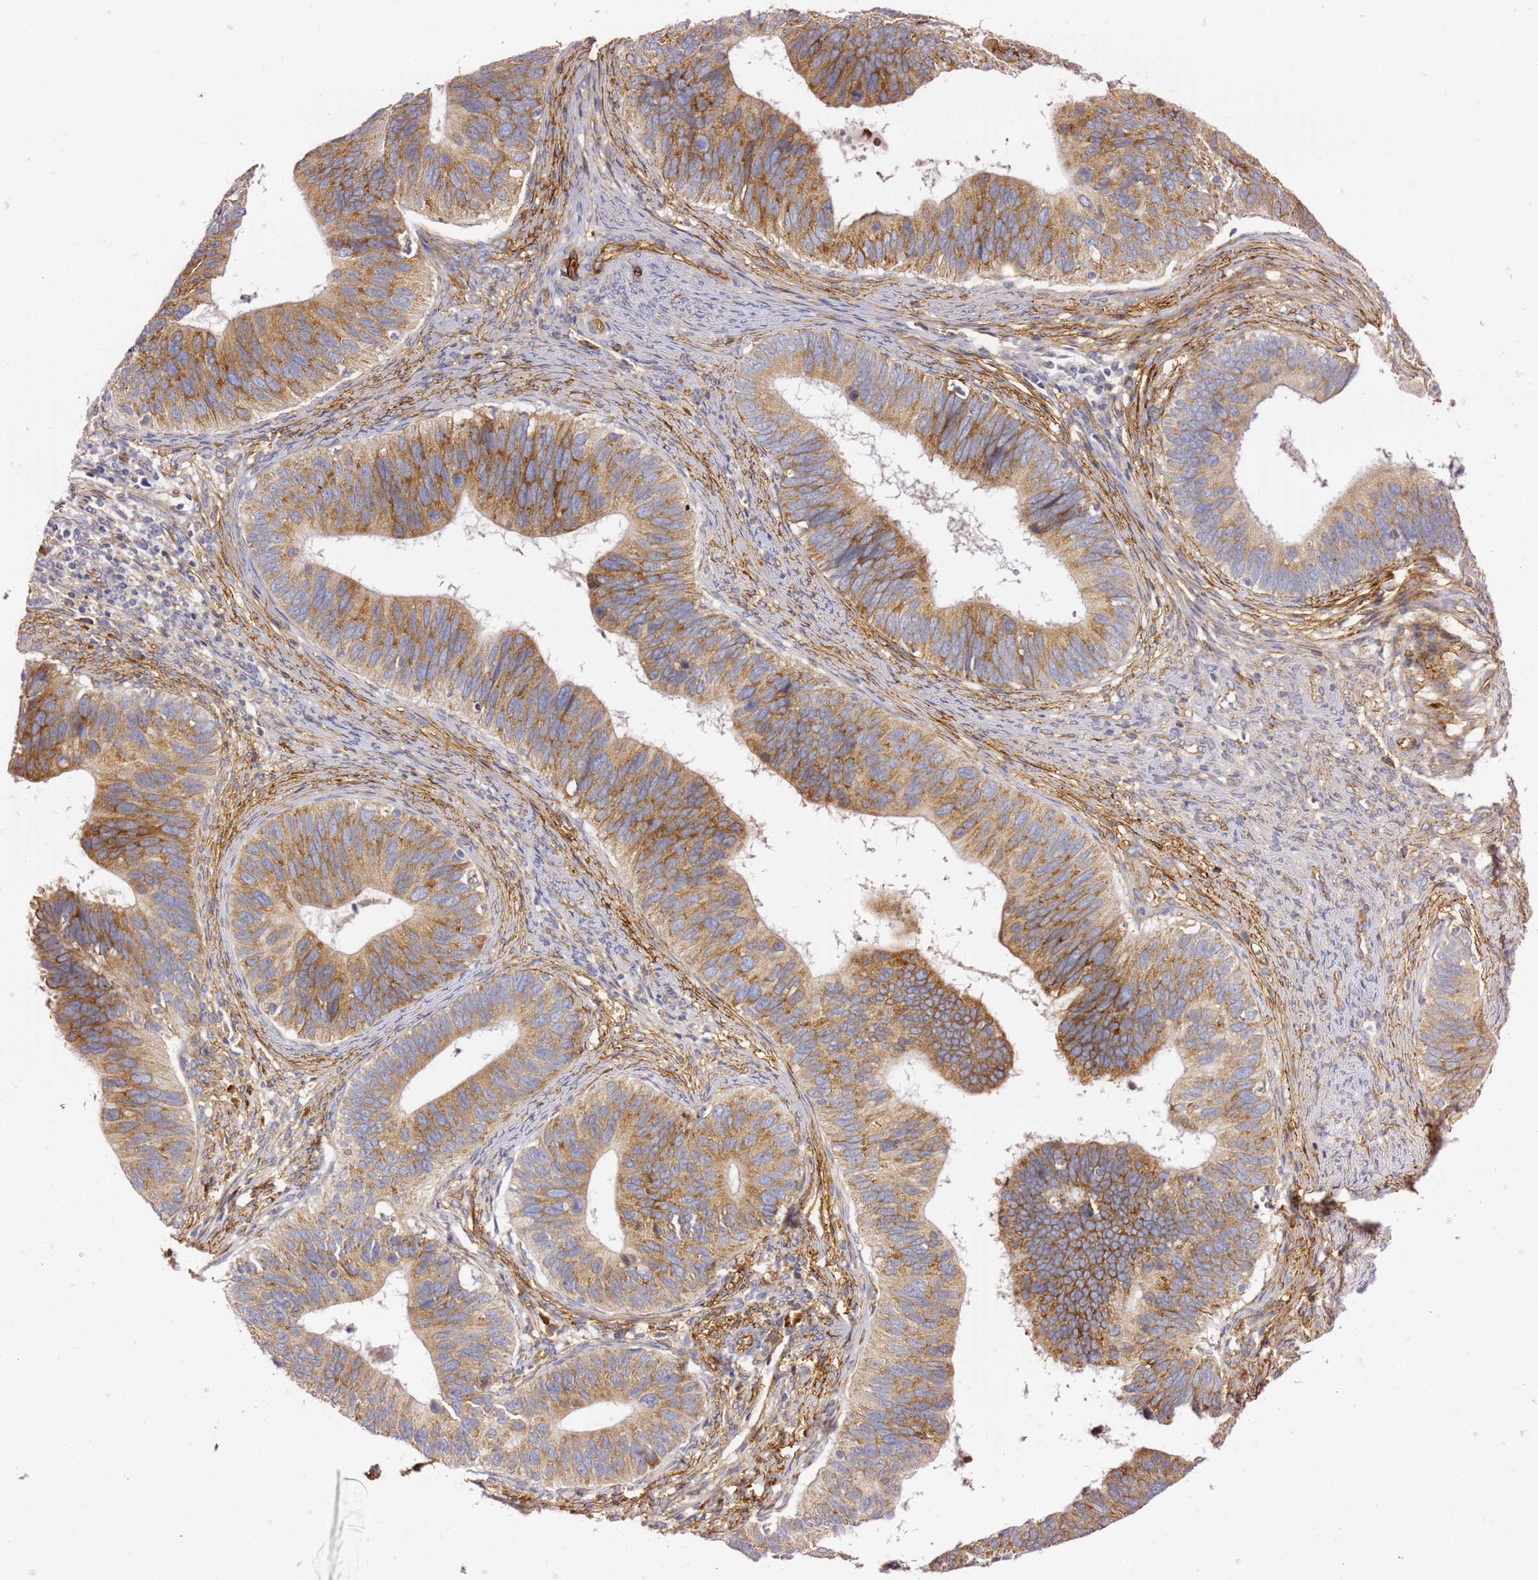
{"staining": {"intensity": "moderate", "quantity": ">75%", "location": "cytoplasmic/membranous"}, "tissue": "cervical cancer", "cell_type": "Tumor cells", "image_type": "cancer", "snomed": [{"axis": "morphology", "description": "Adenocarcinoma, NOS"}, {"axis": "topography", "description": "Cervix"}], "caption": "A brown stain shows moderate cytoplasmic/membranous staining of a protein in human cervical cancer tumor cells.", "gene": "KIF7", "patient": {"sex": "female", "age": 42}}